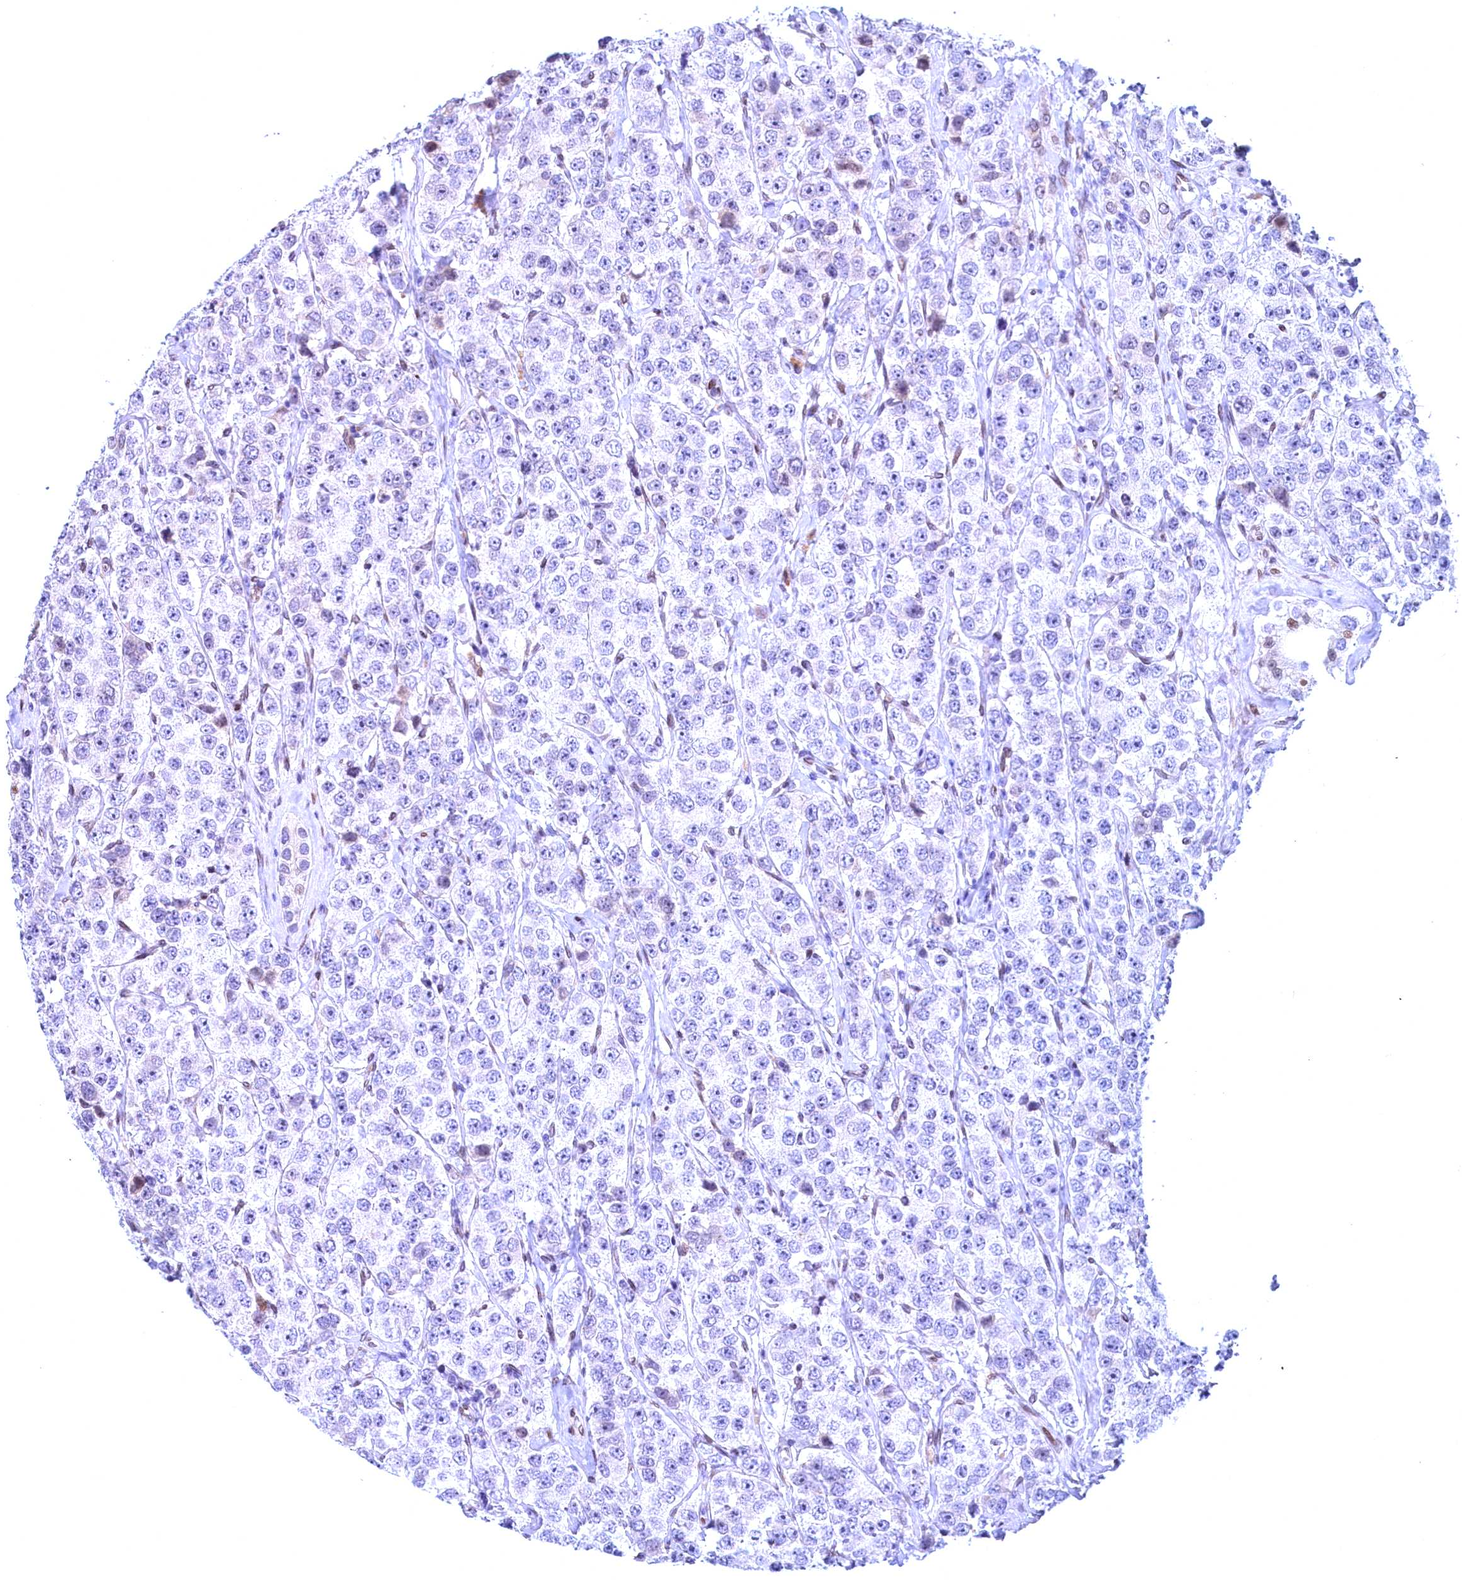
{"staining": {"intensity": "negative", "quantity": "none", "location": "none"}, "tissue": "testis cancer", "cell_type": "Tumor cells", "image_type": "cancer", "snomed": [{"axis": "morphology", "description": "Seminoma, NOS"}, {"axis": "topography", "description": "Testis"}], "caption": "A micrograph of human testis cancer (seminoma) is negative for staining in tumor cells.", "gene": "GPSM1", "patient": {"sex": "male", "age": 28}}